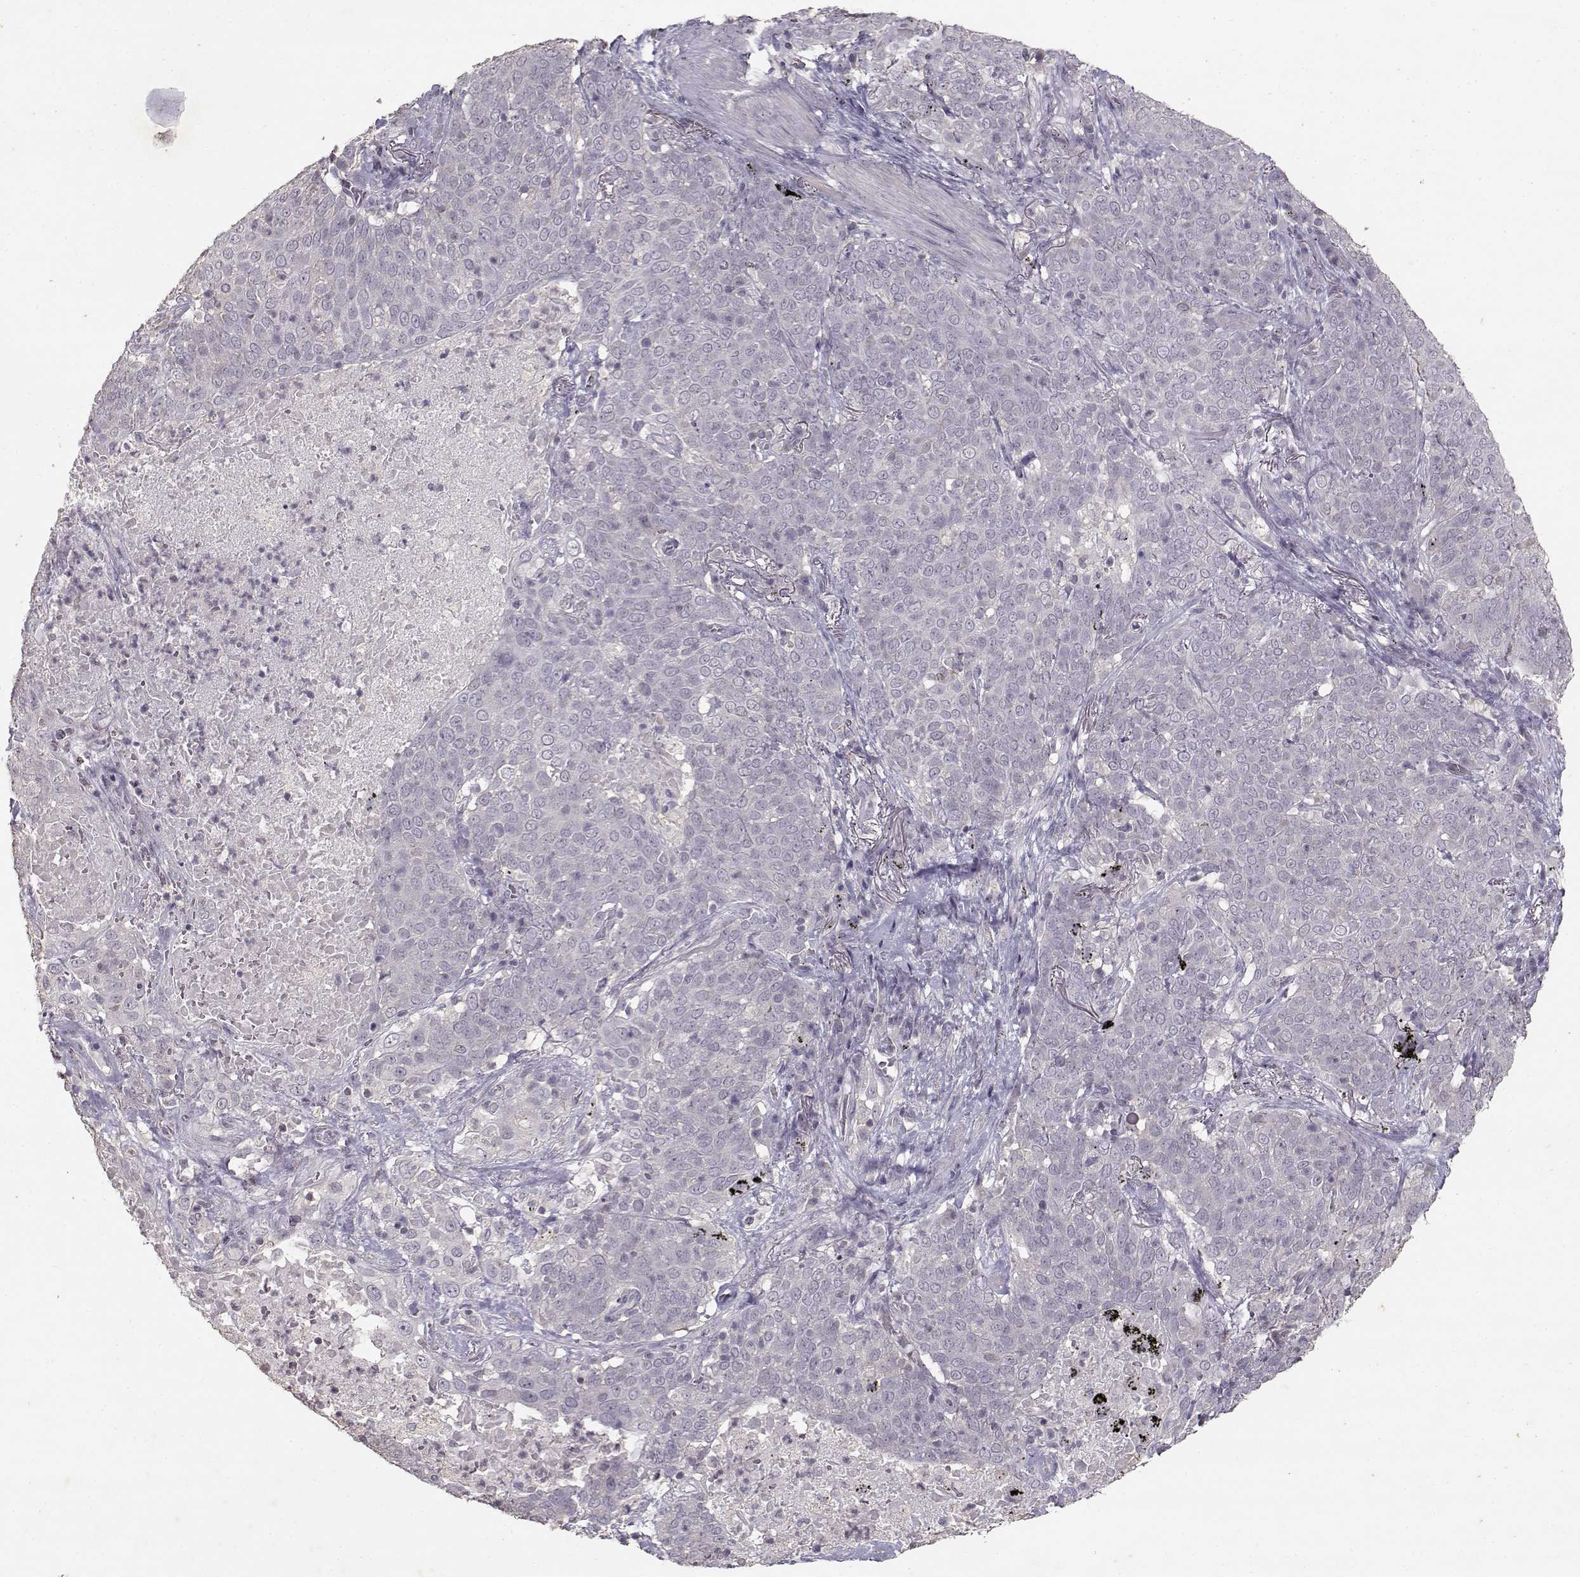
{"staining": {"intensity": "negative", "quantity": "none", "location": "none"}, "tissue": "lung cancer", "cell_type": "Tumor cells", "image_type": "cancer", "snomed": [{"axis": "morphology", "description": "Squamous cell carcinoma, NOS"}, {"axis": "topography", "description": "Lung"}], "caption": "DAB immunohistochemical staining of squamous cell carcinoma (lung) demonstrates no significant staining in tumor cells.", "gene": "UROC1", "patient": {"sex": "male", "age": 82}}